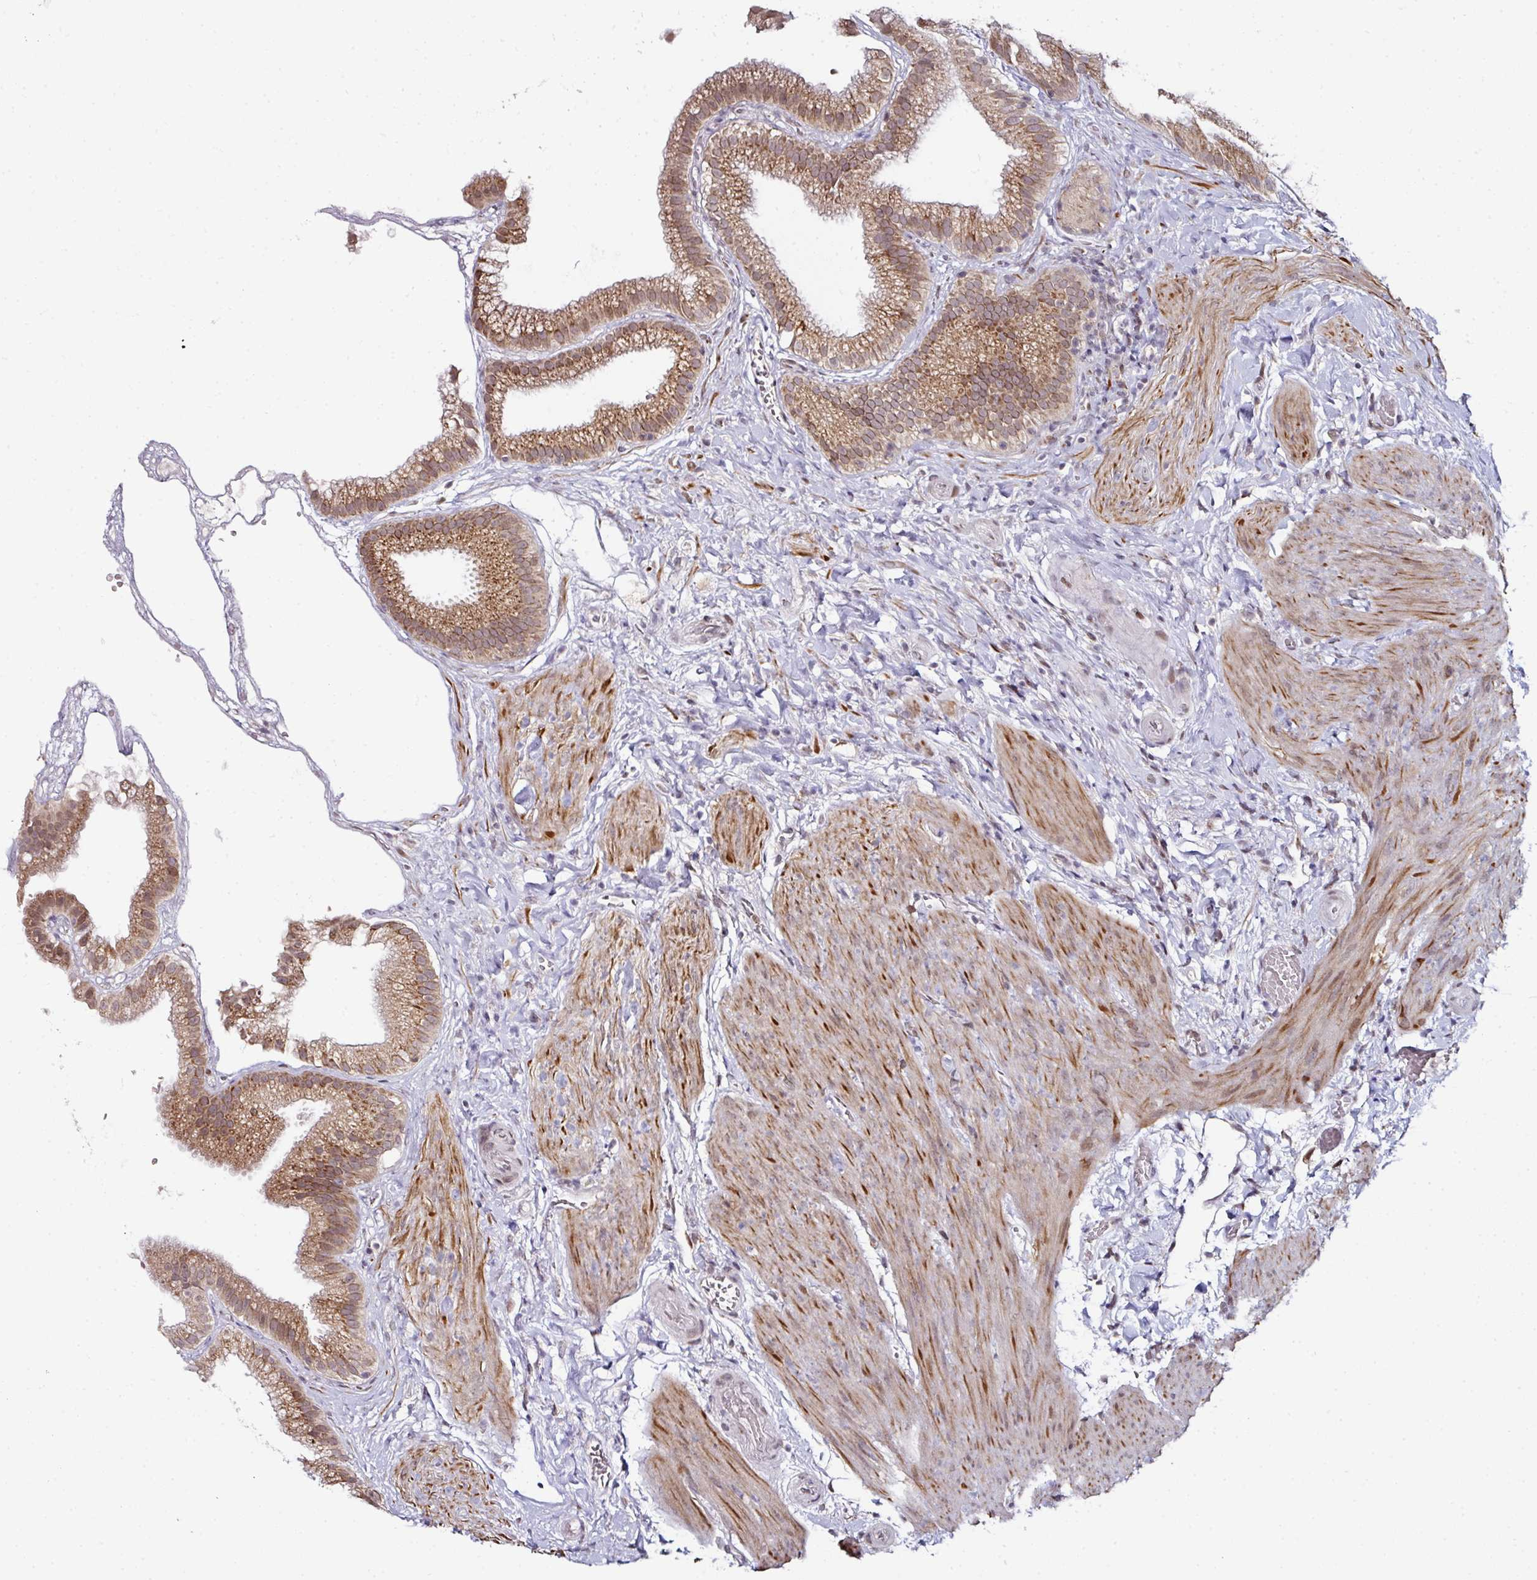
{"staining": {"intensity": "moderate", "quantity": ">75%", "location": "cytoplasmic/membranous"}, "tissue": "gallbladder", "cell_type": "Glandular cells", "image_type": "normal", "snomed": [{"axis": "morphology", "description": "Normal tissue, NOS"}, {"axis": "topography", "description": "Gallbladder"}], "caption": "High-magnification brightfield microscopy of unremarkable gallbladder stained with DAB (brown) and counterstained with hematoxylin (blue). glandular cells exhibit moderate cytoplasmic/membranous staining is present in approximately>75% of cells.", "gene": "APOLD1", "patient": {"sex": "female", "age": 63}}